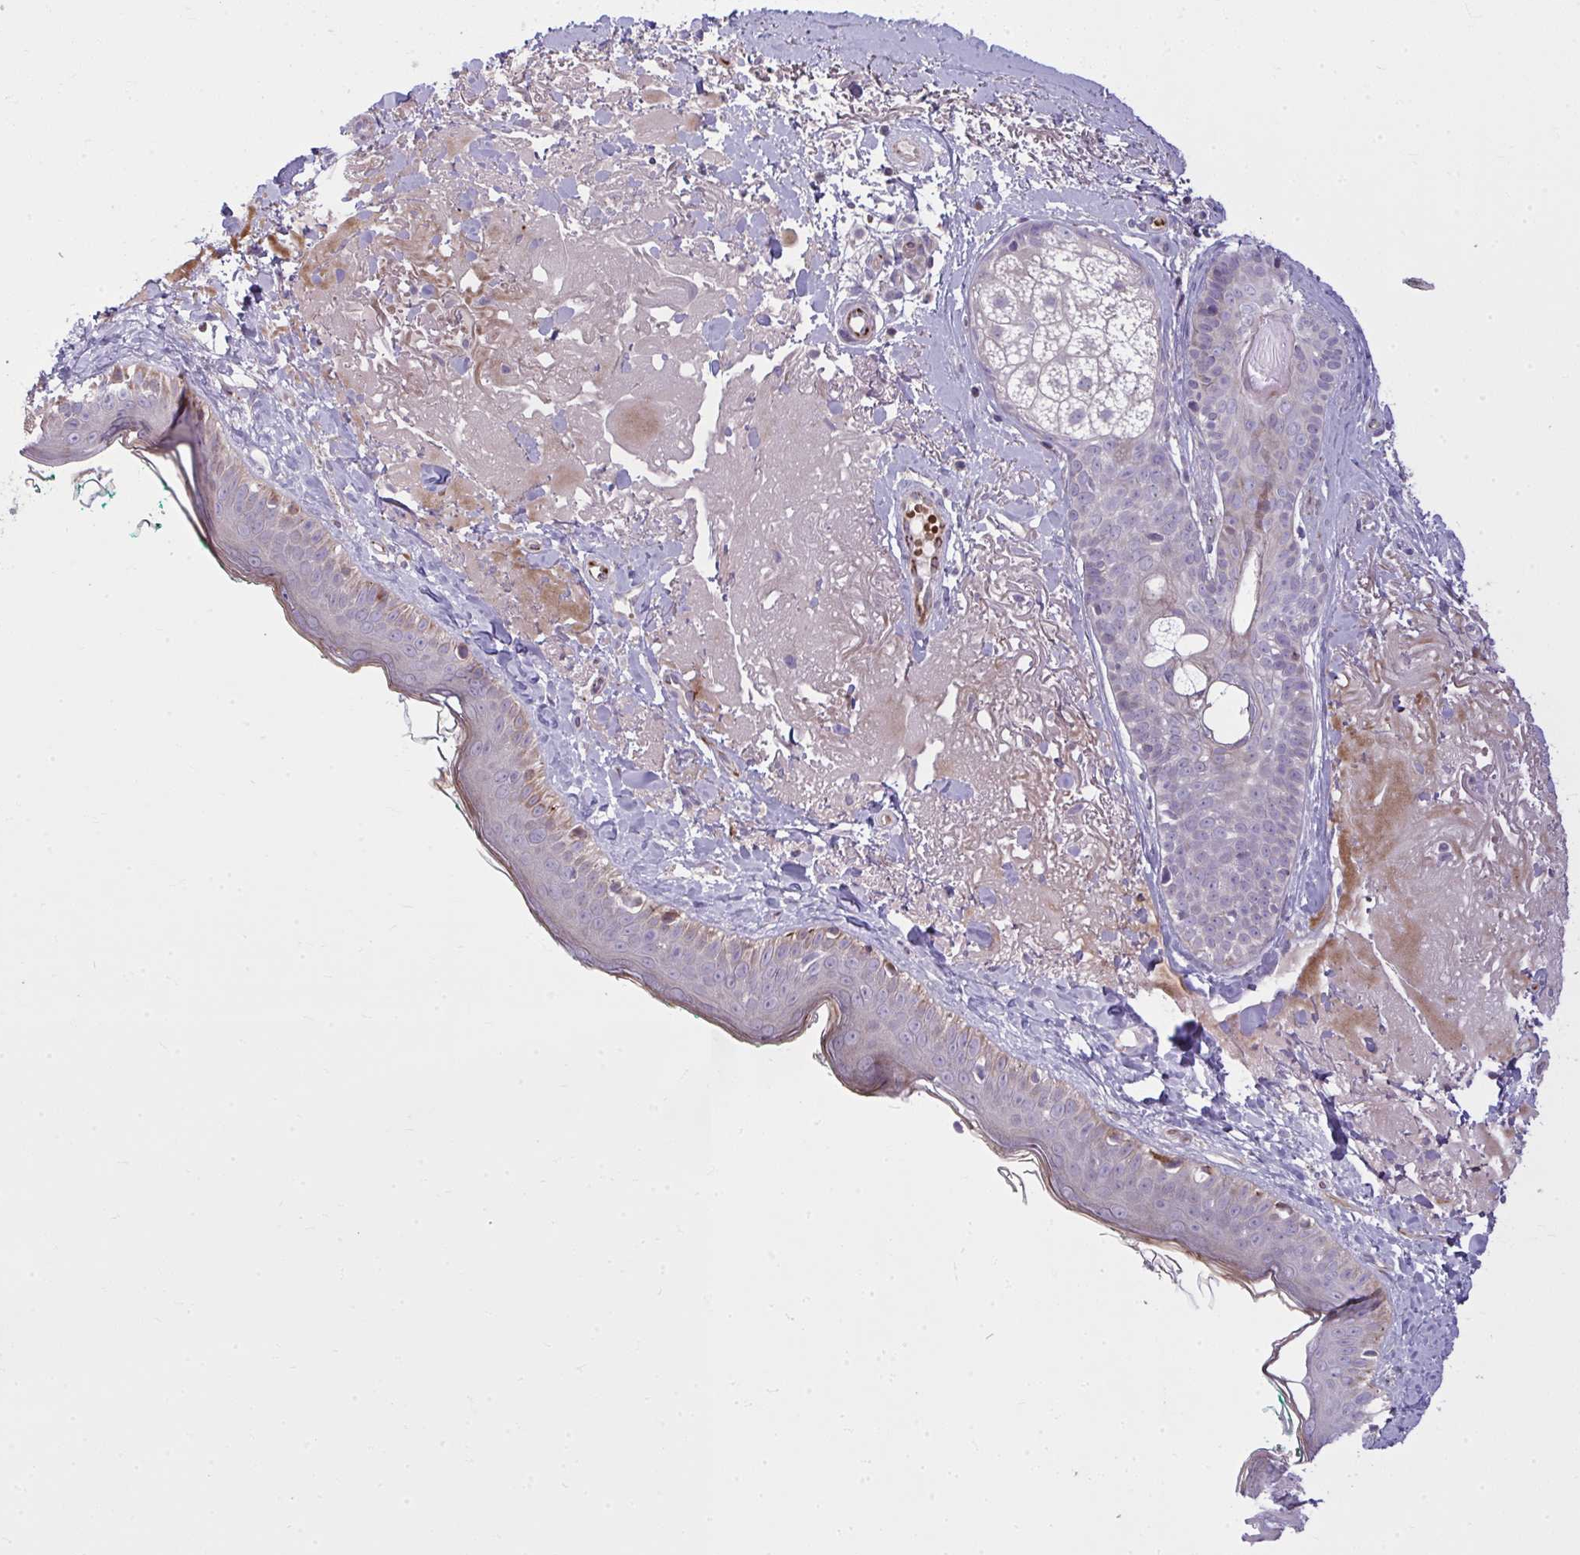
{"staining": {"intensity": "negative", "quantity": "none", "location": "none"}, "tissue": "skin", "cell_type": "Fibroblasts", "image_type": "normal", "snomed": [{"axis": "morphology", "description": "Normal tissue, NOS"}, {"axis": "topography", "description": "Skin"}], "caption": "Immunohistochemistry (IHC) histopathology image of unremarkable skin: human skin stained with DAB (3,3'-diaminobenzidine) reveals no significant protein staining in fibroblasts. Nuclei are stained in blue.", "gene": "SLC14A1", "patient": {"sex": "male", "age": 73}}